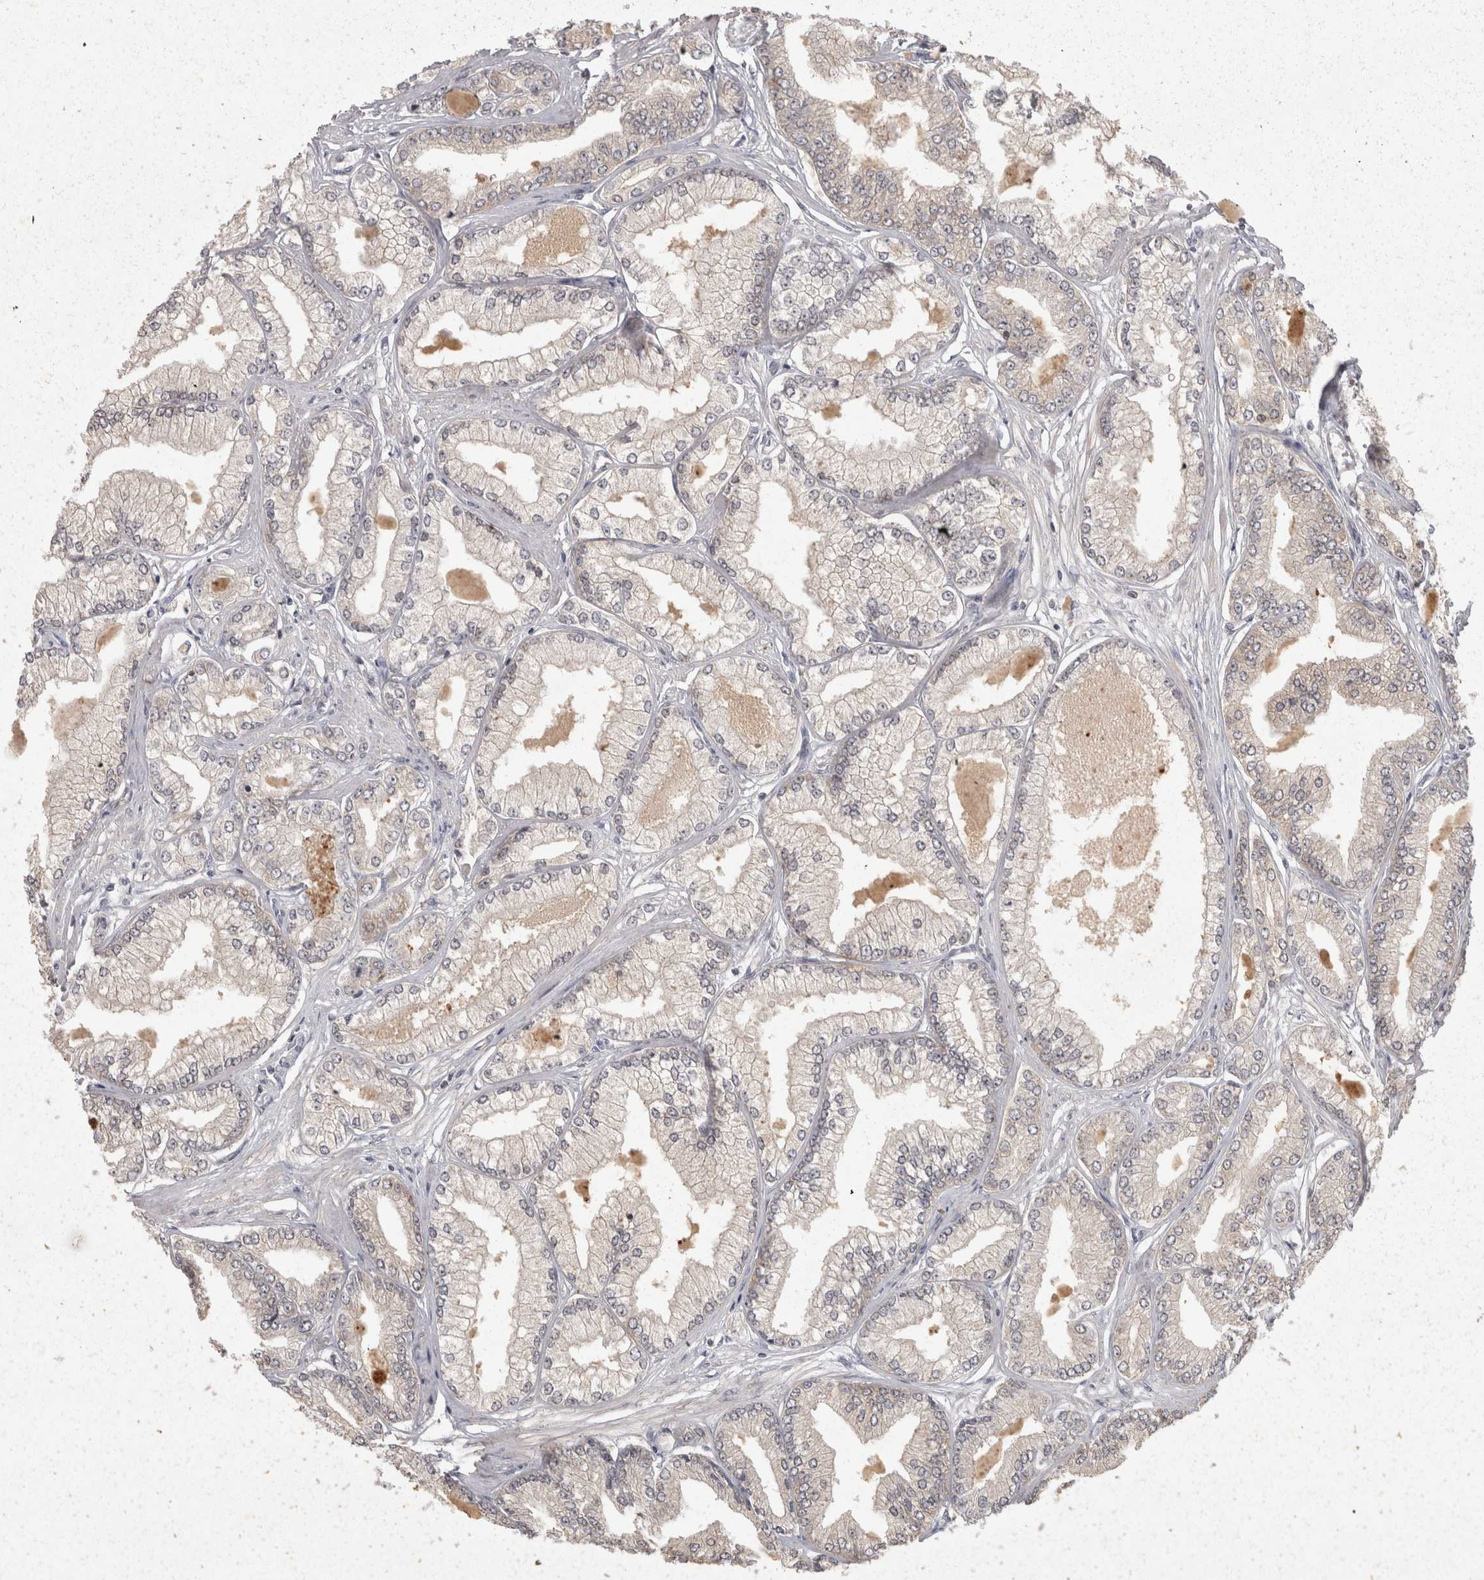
{"staining": {"intensity": "moderate", "quantity": "<25%", "location": "cytoplasmic/membranous"}, "tissue": "prostate cancer", "cell_type": "Tumor cells", "image_type": "cancer", "snomed": [{"axis": "morphology", "description": "Adenocarcinoma, Low grade"}, {"axis": "topography", "description": "Prostate"}], "caption": "The immunohistochemical stain shows moderate cytoplasmic/membranous staining in tumor cells of prostate cancer (adenocarcinoma (low-grade)) tissue.", "gene": "ACAT2", "patient": {"sex": "male", "age": 52}}